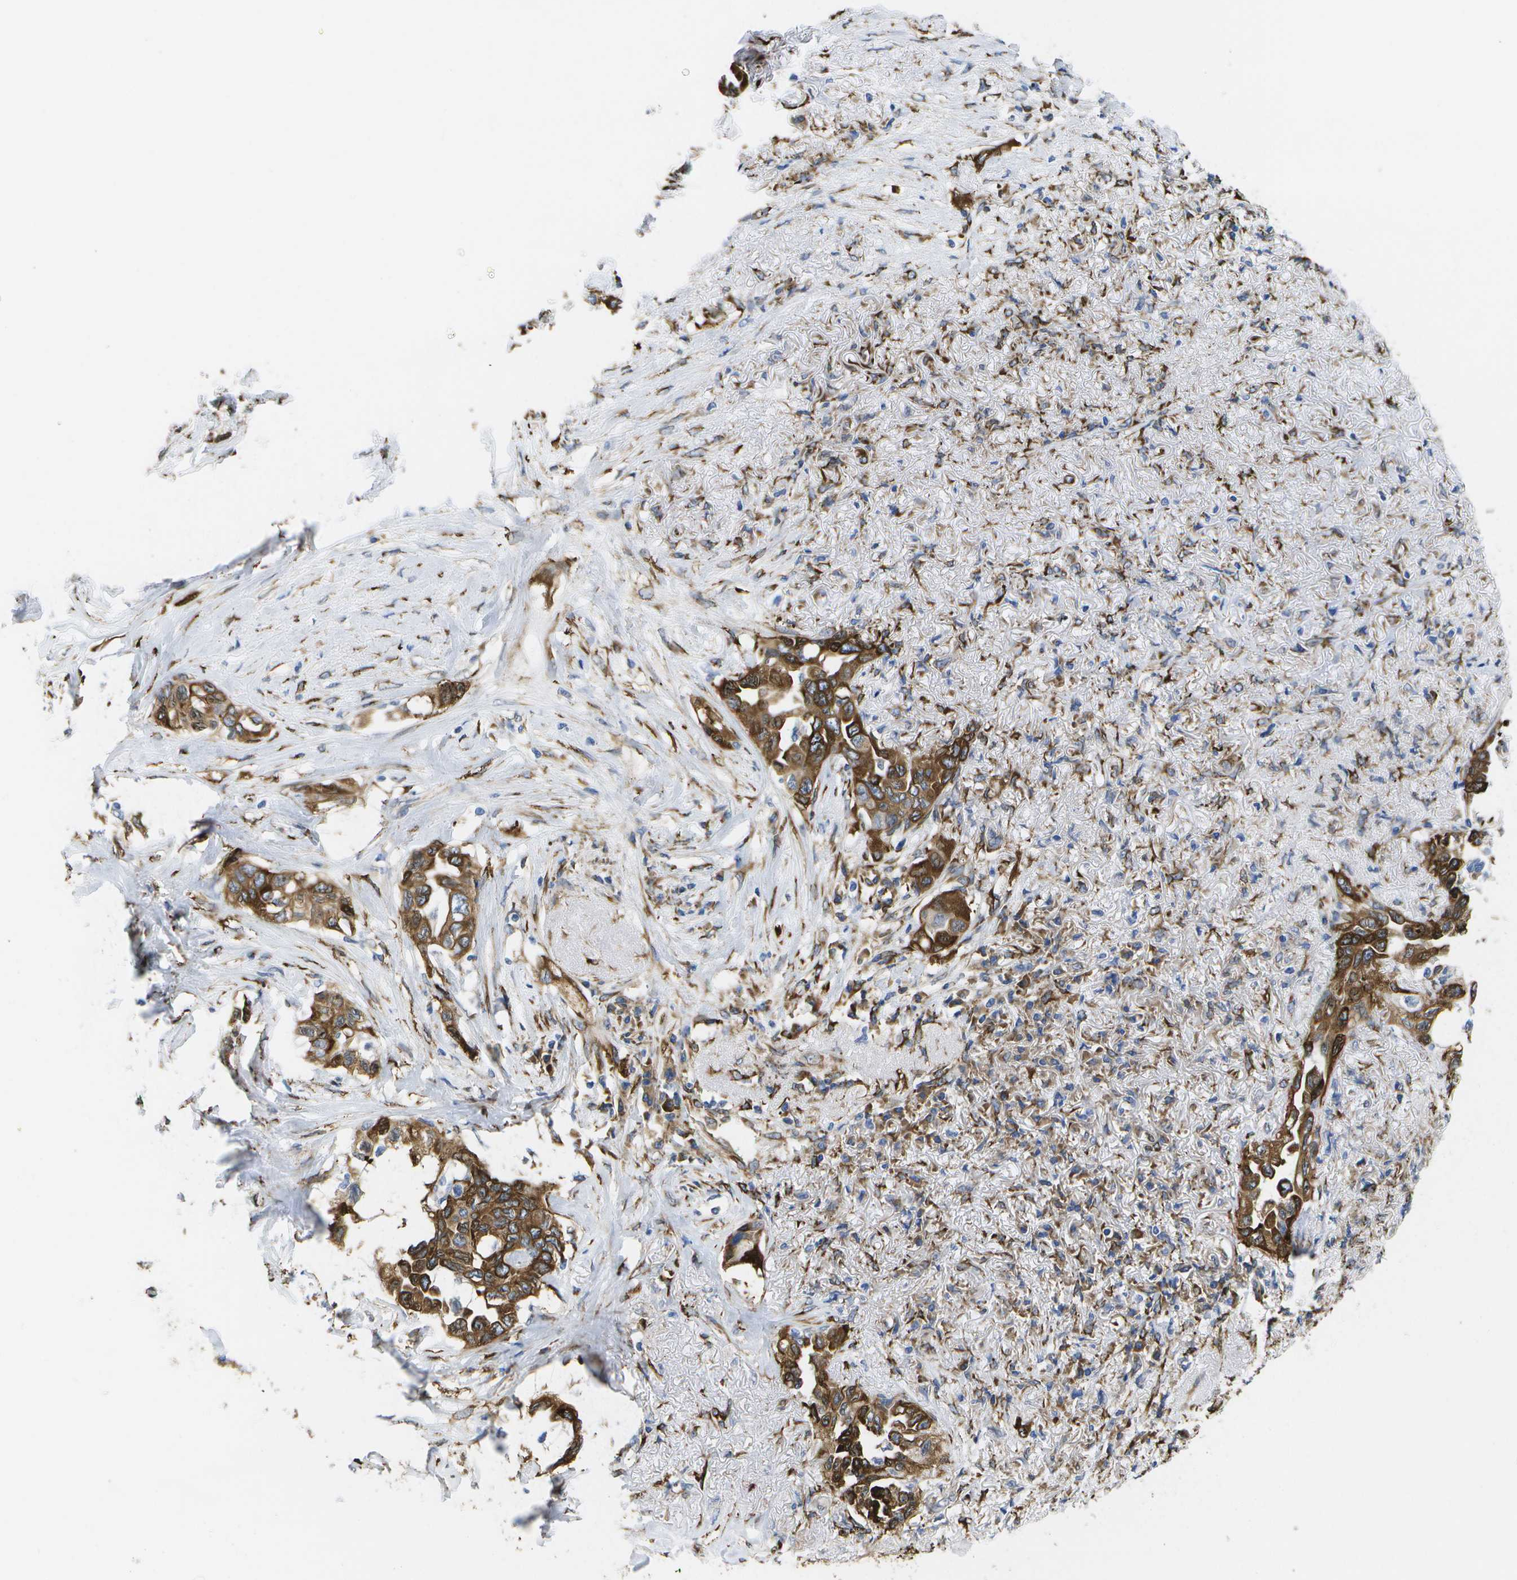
{"staining": {"intensity": "strong", "quantity": ">75%", "location": "cytoplasmic/membranous"}, "tissue": "lung cancer", "cell_type": "Tumor cells", "image_type": "cancer", "snomed": [{"axis": "morphology", "description": "Adenocarcinoma, NOS"}, {"axis": "topography", "description": "Lung"}], "caption": "Protein expression analysis of adenocarcinoma (lung) demonstrates strong cytoplasmic/membranous expression in approximately >75% of tumor cells.", "gene": "ZDHHC17", "patient": {"sex": "female", "age": 51}}